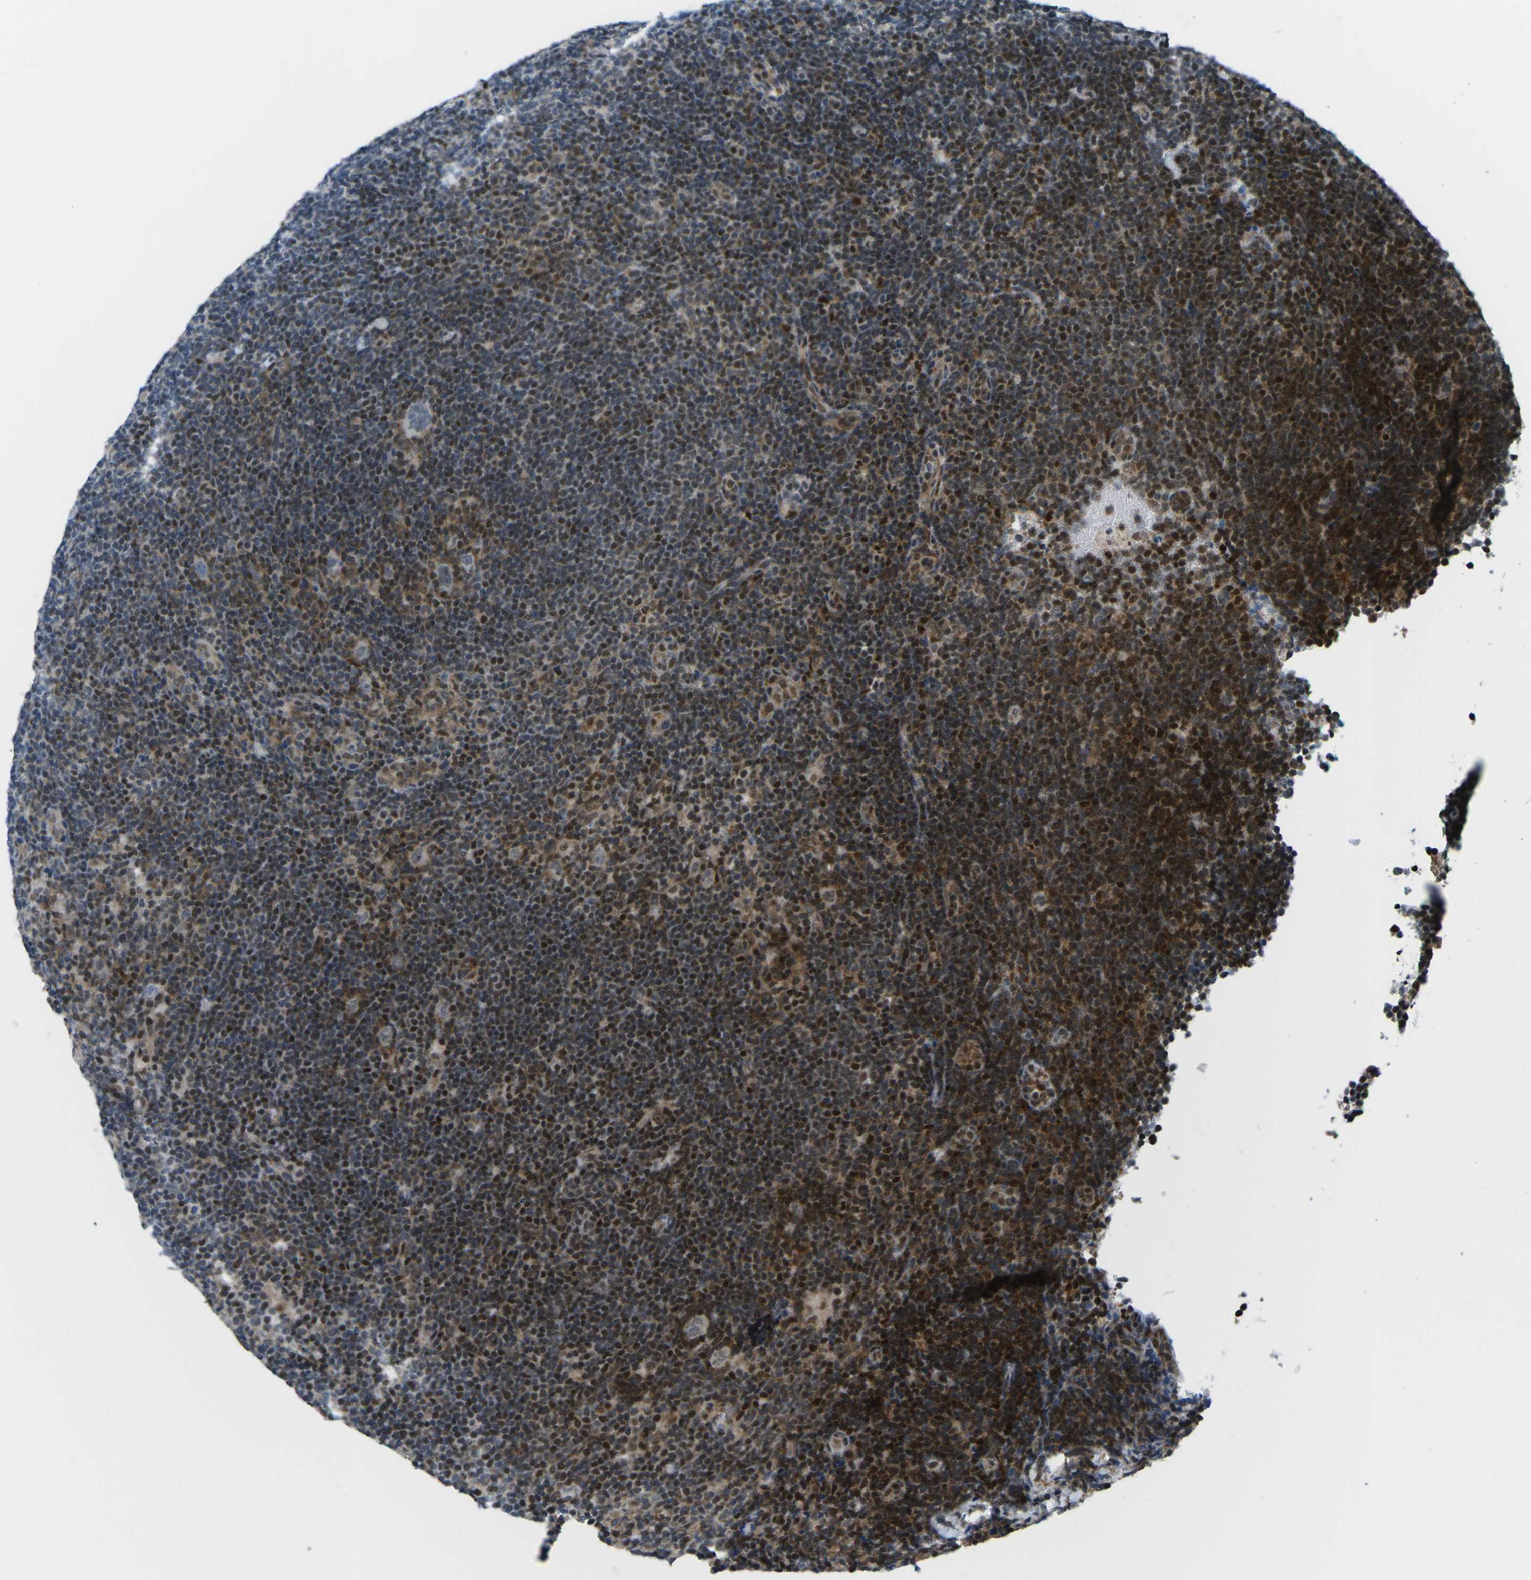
{"staining": {"intensity": "weak", "quantity": "25%-75%", "location": "nuclear"}, "tissue": "lymphoma", "cell_type": "Tumor cells", "image_type": "cancer", "snomed": [{"axis": "morphology", "description": "Hodgkin's disease, NOS"}, {"axis": "topography", "description": "Lymph node"}], "caption": "Weak nuclear protein positivity is seen in about 25%-75% of tumor cells in Hodgkin's disease. (brown staining indicates protein expression, while blue staining denotes nuclei).", "gene": "MBNL1", "patient": {"sex": "female", "age": 57}}